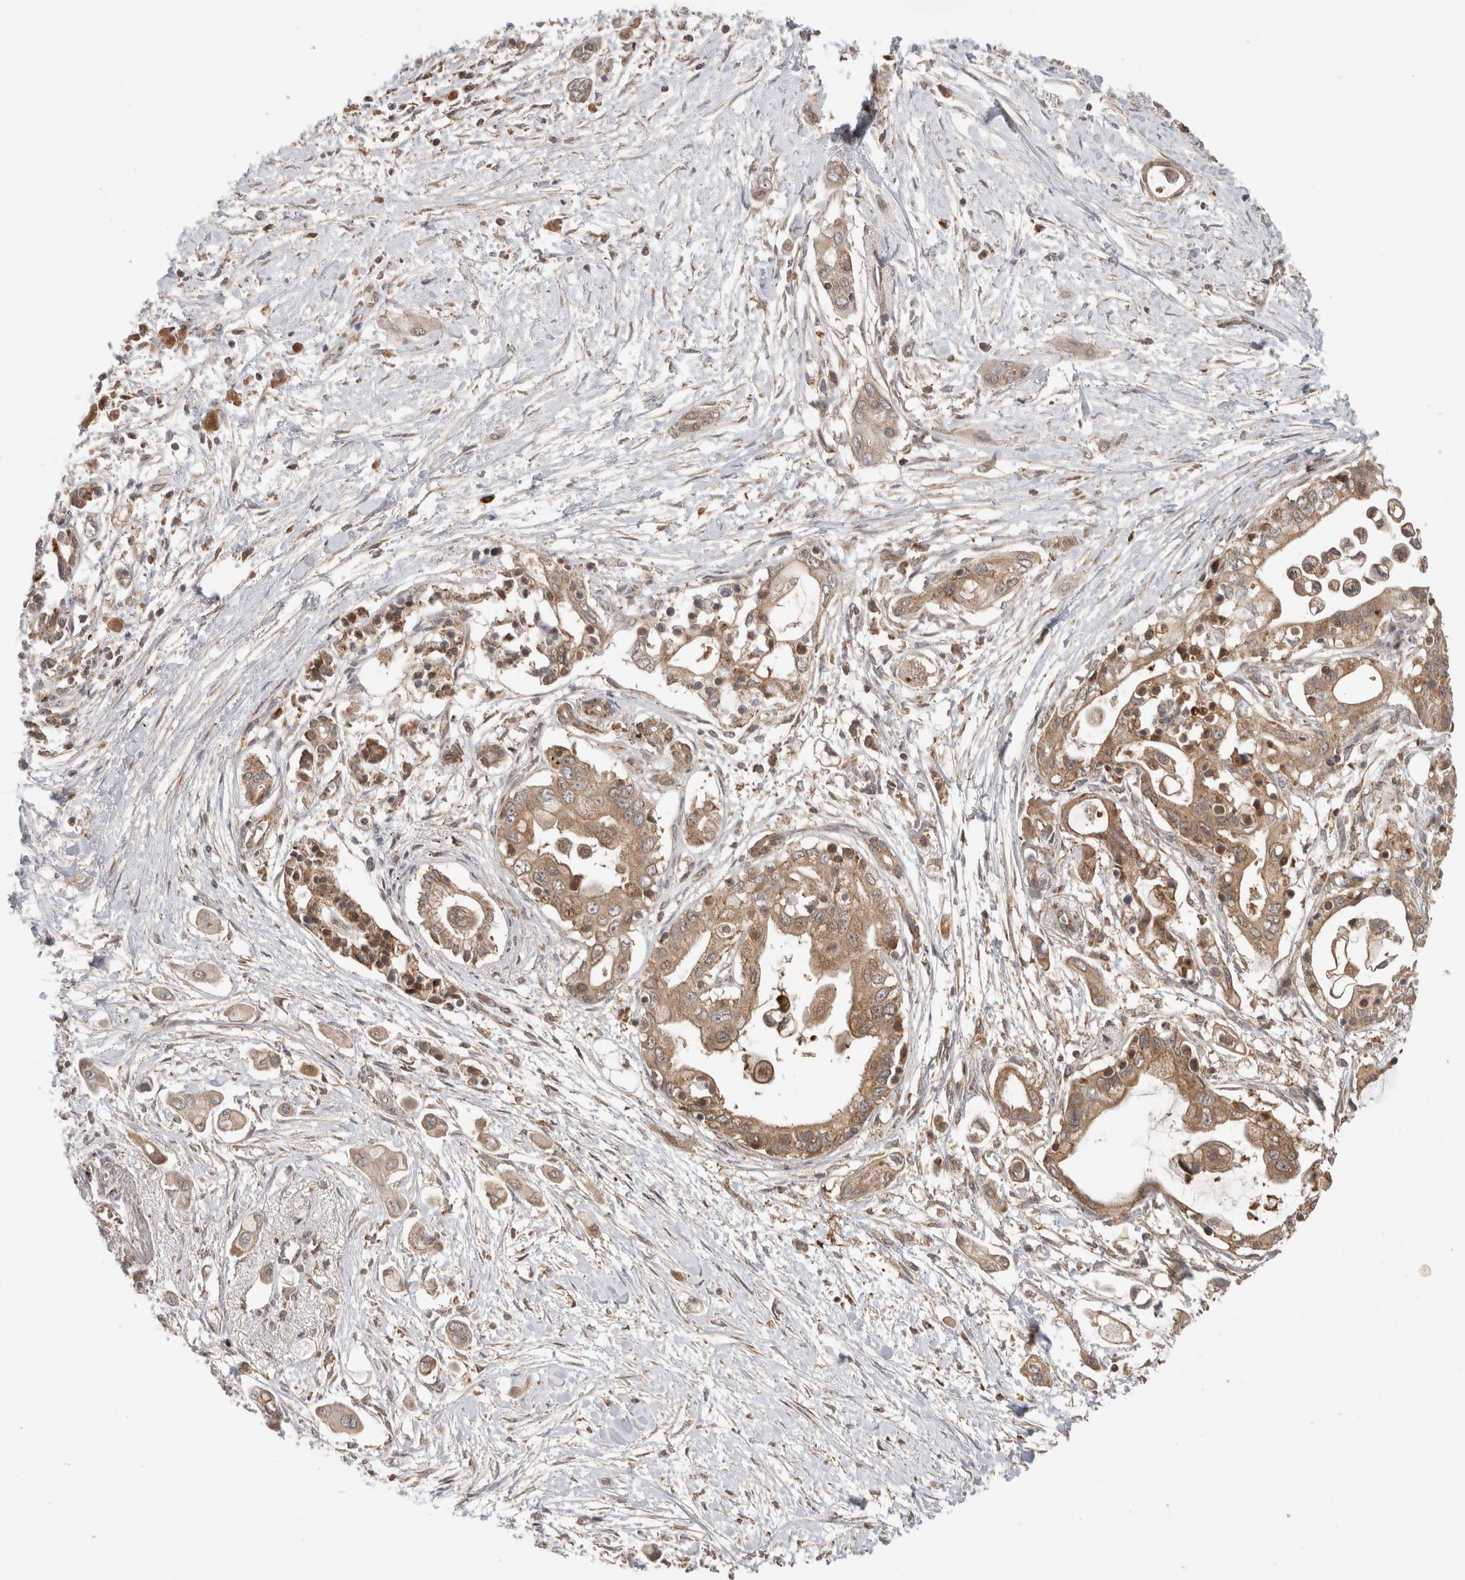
{"staining": {"intensity": "moderate", "quantity": ">75%", "location": "cytoplasmic/membranous"}, "tissue": "pancreatic cancer", "cell_type": "Tumor cells", "image_type": "cancer", "snomed": [{"axis": "morphology", "description": "Adenocarcinoma, NOS"}, {"axis": "topography", "description": "Pancreas"}], "caption": "A photomicrograph of pancreatic cancer (adenocarcinoma) stained for a protein reveals moderate cytoplasmic/membranous brown staining in tumor cells.", "gene": "IMMP2L", "patient": {"sex": "male", "age": 59}}